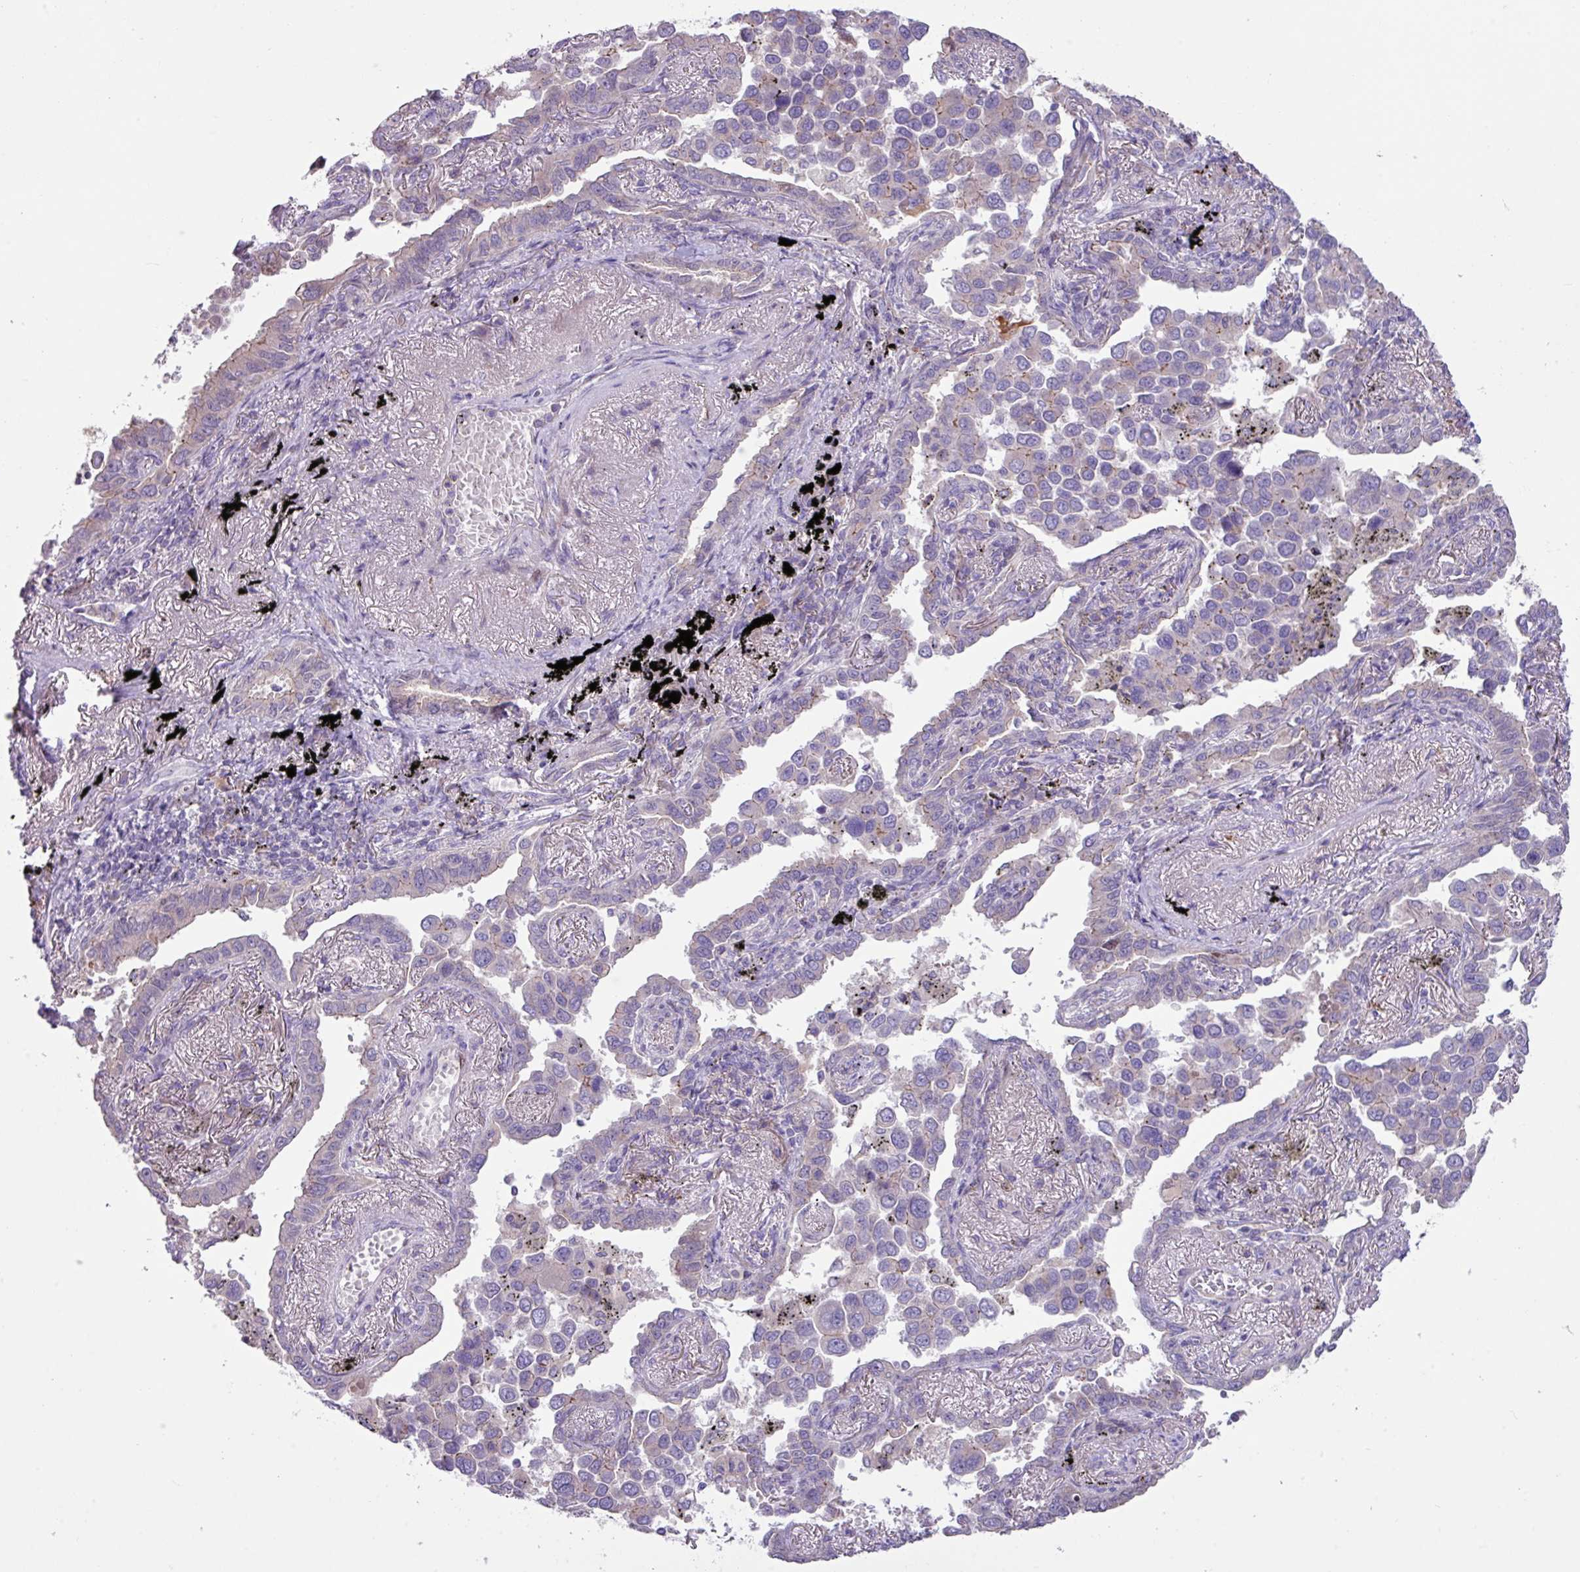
{"staining": {"intensity": "negative", "quantity": "none", "location": "none"}, "tissue": "lung cancer", "cell_type": "Tumor cells", "image_type": "cancer", "snomed": [{"axis": "morphology", "description": "Adenocarcinoma, NOS"}, {"axis": "topography", "description": "Lung"}], "caption": "Human lung adenocarcinoma stained for a protein using immunohistochemistry (IHC) reveals no staining in tumor cells.", "gene": "IQCJ", "patient": {"sex": "male", "age": 67}}